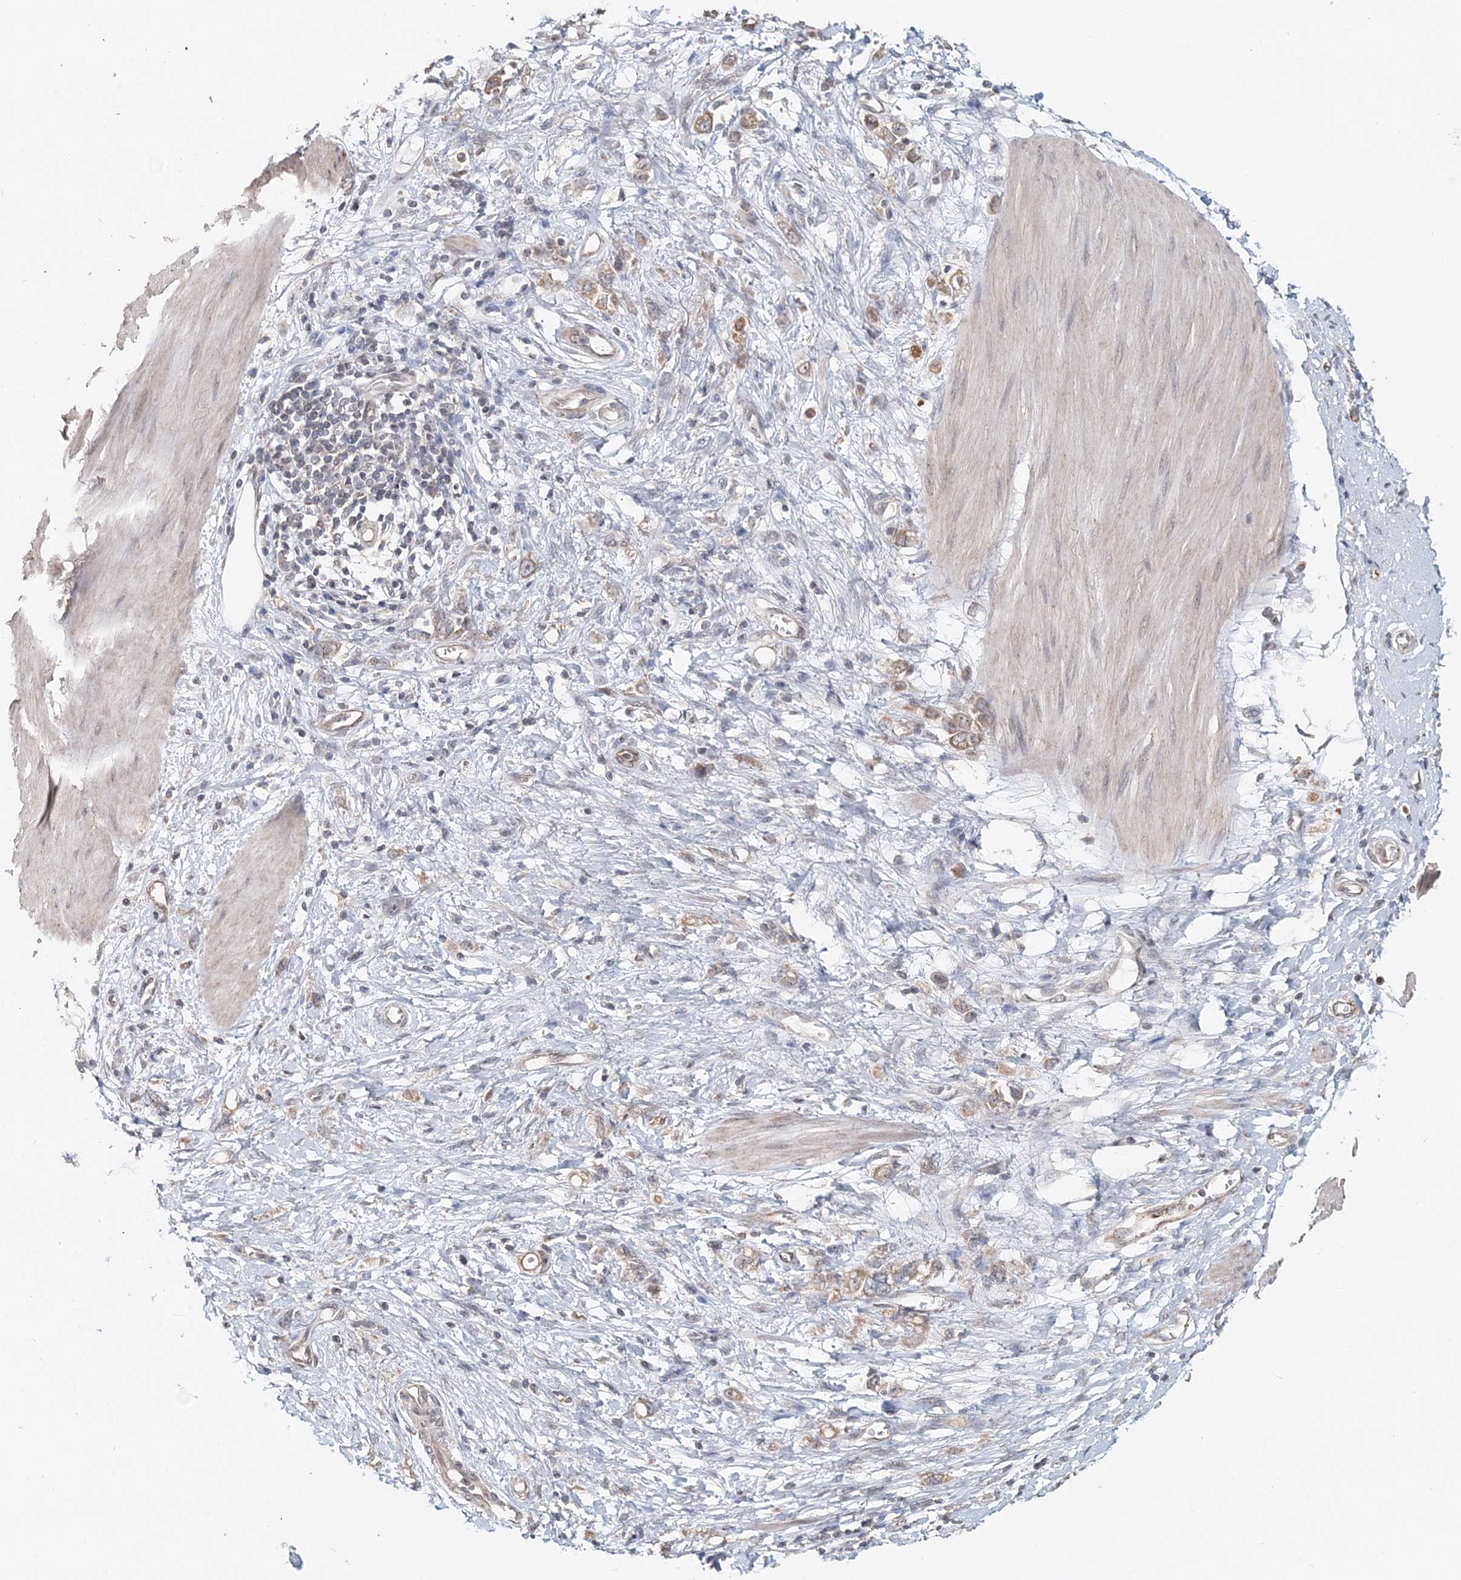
{"staining": {"intensity": "weak", "quantity": "25%-75%", "location": "cytoplasmic/membranous"}, "tissue": "stomach cancer", "cell_type": "Tumor cells", "image_type": "cancer", "snomed": [{"axis": "morphology", "description": "Adenocarcinoma, NOS"}, {"axis": "topography", "description": "Stomach"}], "caption": "A photomicrograph of human stomach cancer (adenocarcinoma) stained for a protein shows weak cytoplasmic/membranous brown staining in tumor cells.", "gene": "FBXO38", "patient": {"sex": "female", "age": 76}}